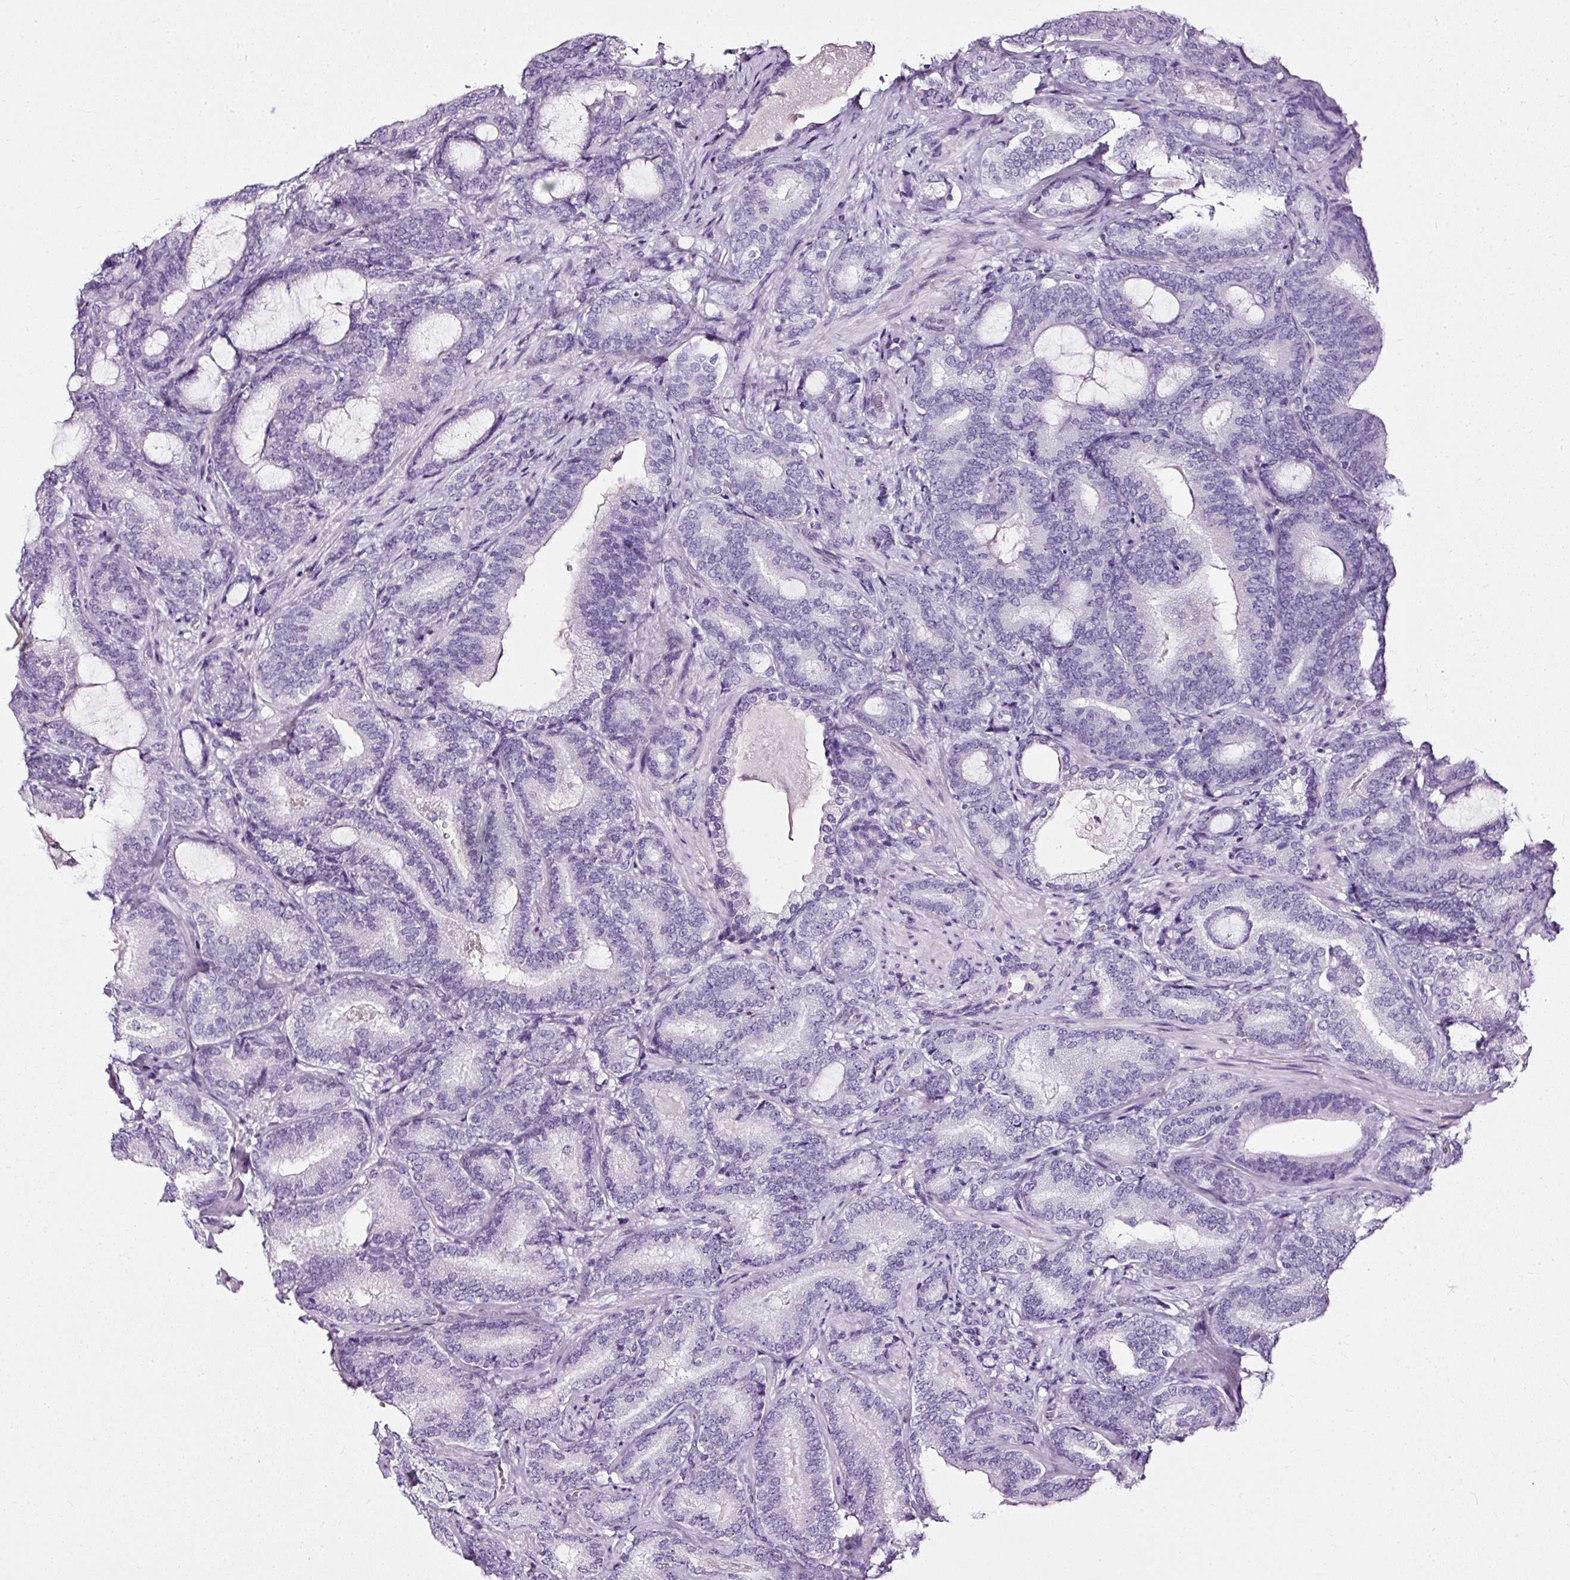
{"staining": {"intensity": "negative", "quantity": "none", "location": "none"}, "tissue": "prostate cancer", "cell_type": "Tumor cells", "image_type": "cancer", "snomed": [{"axis": "morphology", "description": "Adenocarcinoma, Low grade"}, {"axis": "topography", "description": "Prostate and seminal vesicle, NOS"}], "caption": "An immunohistochemistry (IHC) micrograph of prostate cancer (low-grade adenocarcinoma) is shown. There is no staining in tumor cells of prostate cancer (low-grade adenocarcinoma).", "gene": "ATP2A1", "patient": {"sex": "male", "age": 61}}